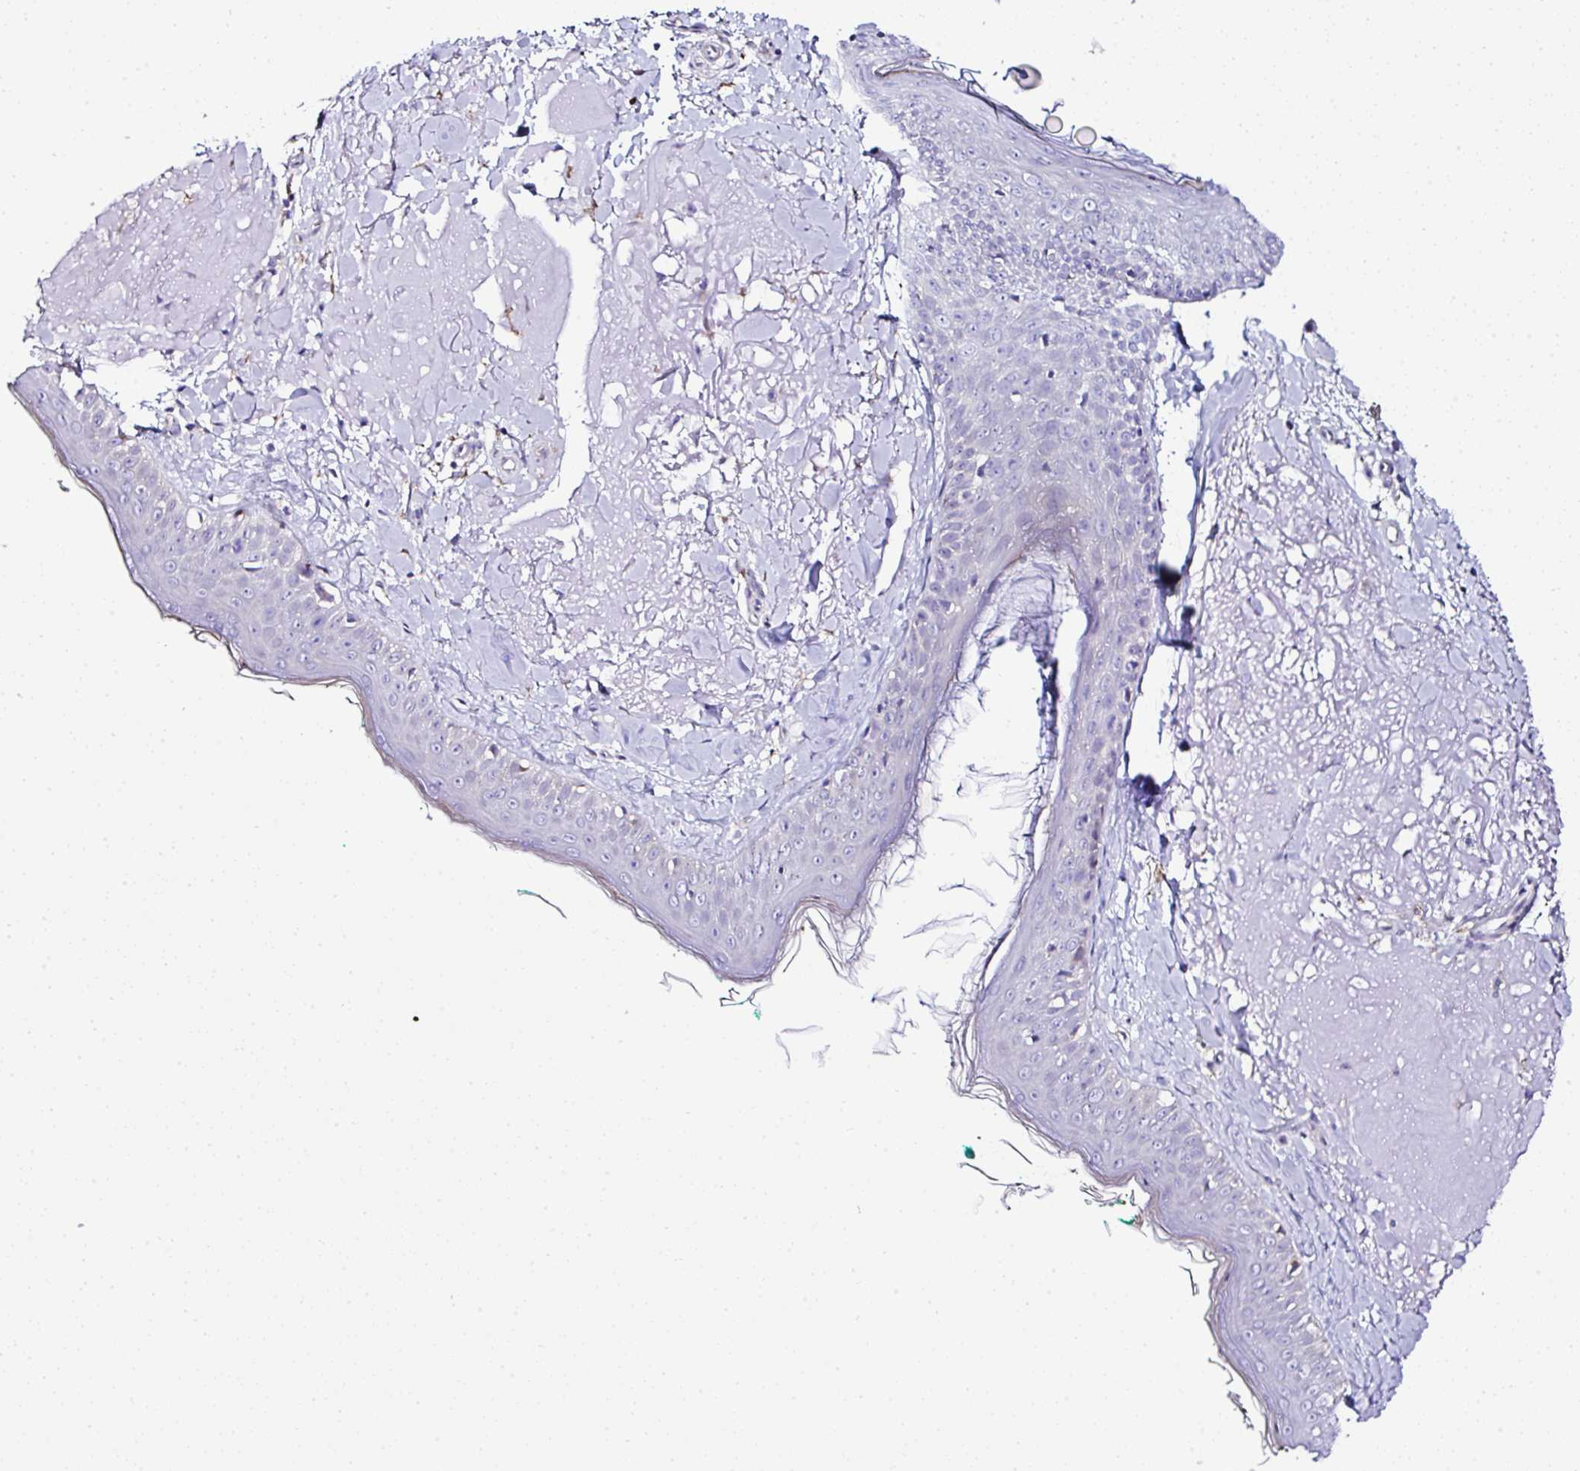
{"staining": {"intensity": "negative", "quantity": "none", "location": "none"}, "tissue": "skin", "cell_type": "Fibroblasts", "image_type": "normal", "snomed": [{"axis": "morphology", "description": "Normal tissue, NOS"}, {"axis": "topography", "description": "Skin"}], "caption": "Immunohistochemical staining of benign human skin displays no significant expression in fibroblasts. (Brightfield microscopy of DAB immunohistochemistry at high magnification).", "gene": "OR4P4", "patient": {"sex": "male", "age": 73}}